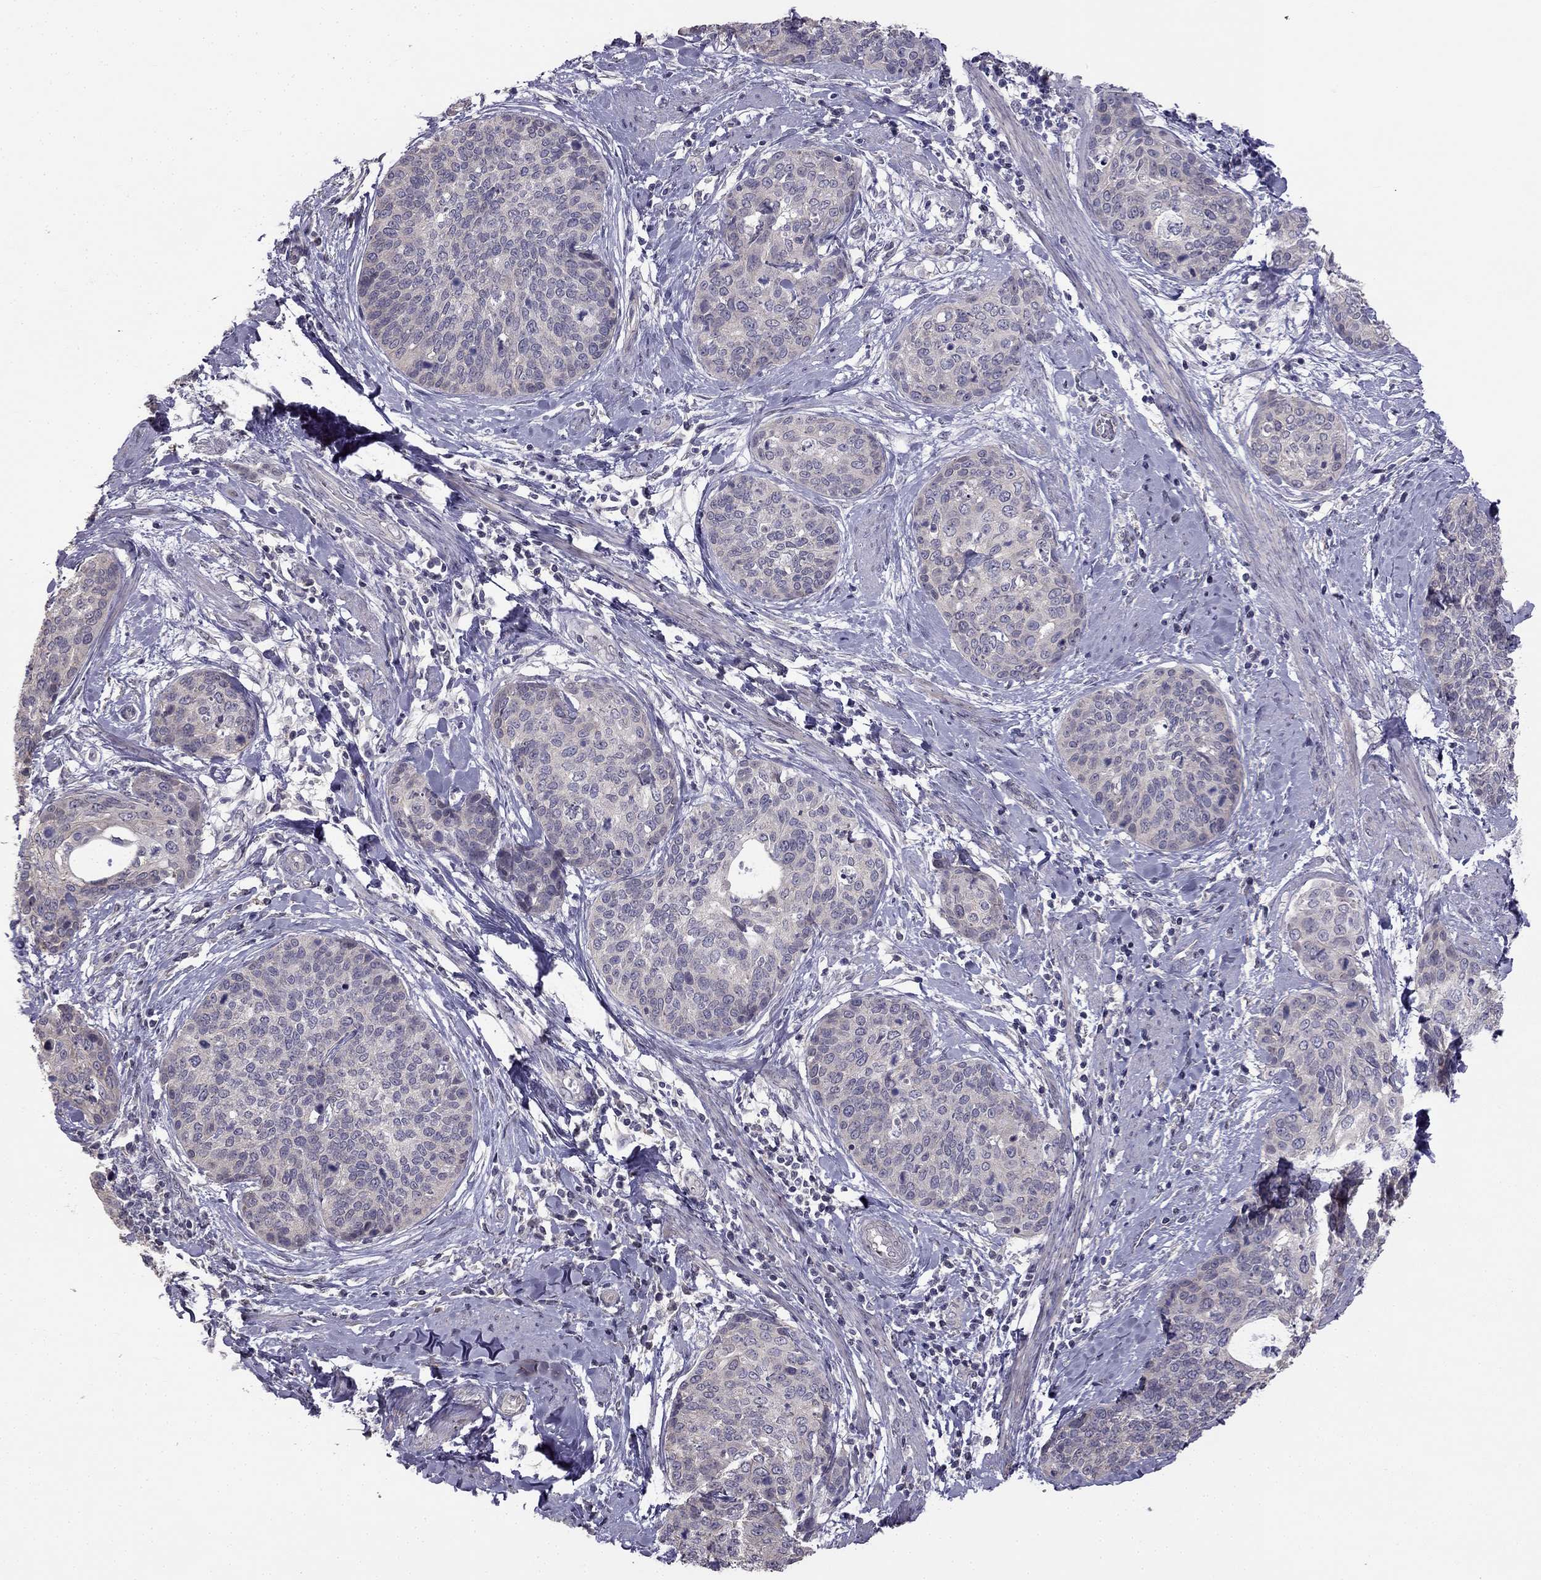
{"staining": {"intensity": "negative", "quantity": "none", "location": "none"}, "tissue": "cervical cancer", "cell_type": "Tumor cells", "image_type": "cancer", "snomed": [{"axis": "morphology", "description": "Squamous cell carcinoma, NOS"}, {"axis": "topography", "description": "Cervix"}], "caption": "Immunohistochemistry image of human cervical squamous cell carcinoma stained for a protein (brown), which reveals no staining in tumor cells.", "gene": "HSFX1", "patient": {"sex": "female", "age": 69}}